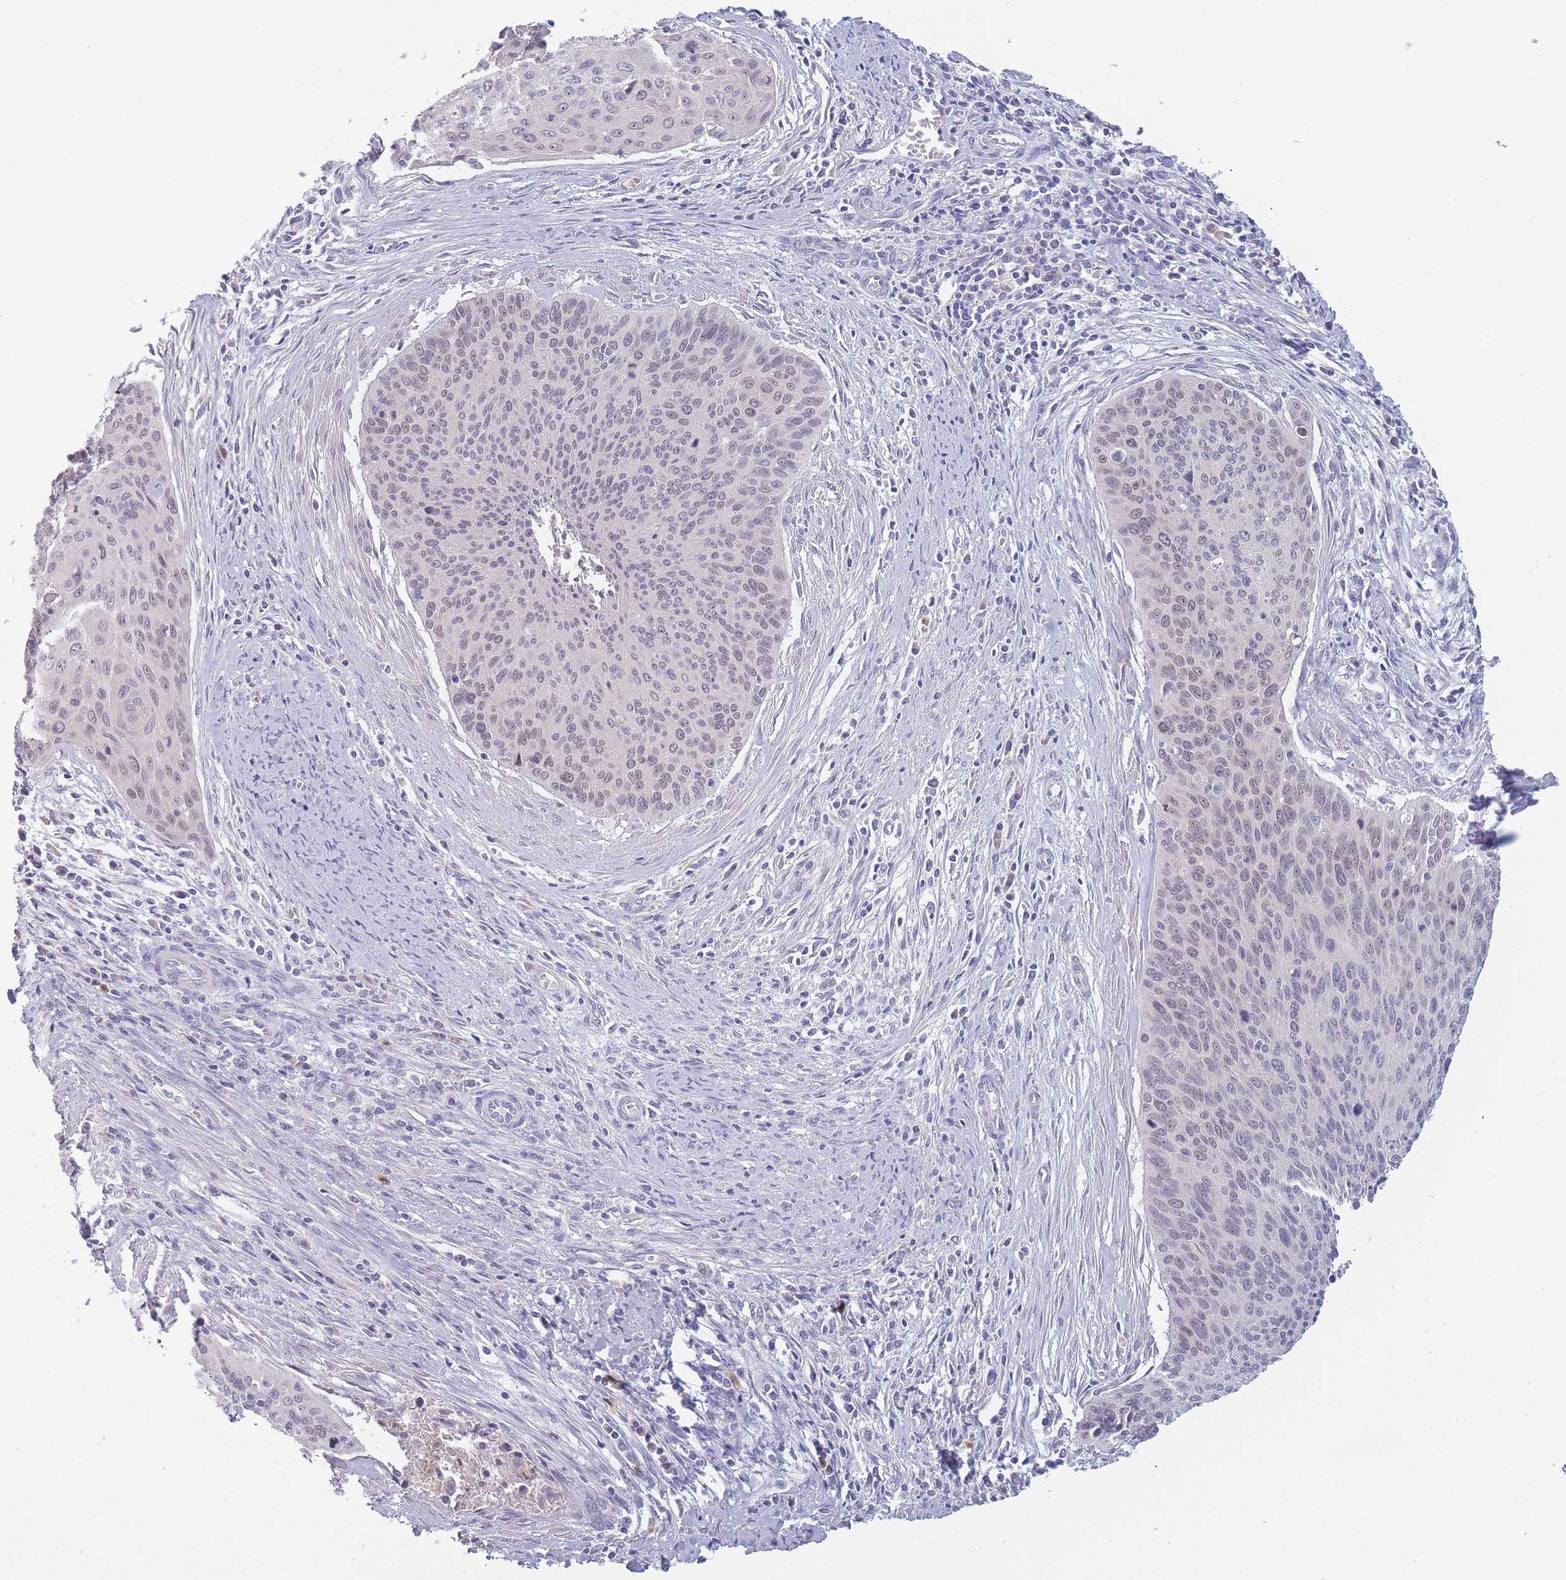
{"staining": {"intensity": "negative", "quantity": "none", "location": "none"}, "tissue": "cervical cancer", "cell_type": "Tumor cells", "image_type": "cancer", "snomed": [{"axis": "morphology", "description": "Squamous cell carcinoma, NOS"}, {"axis": "topography", "description": "Cervix"}], "caption": "Immunohistochemical staining of human squamous cell carcinoma (cervical) displays no significant positivity in tumor cells.", "gene": "NDUFAF6", "patient": {"sex": "female", "age": 55}}